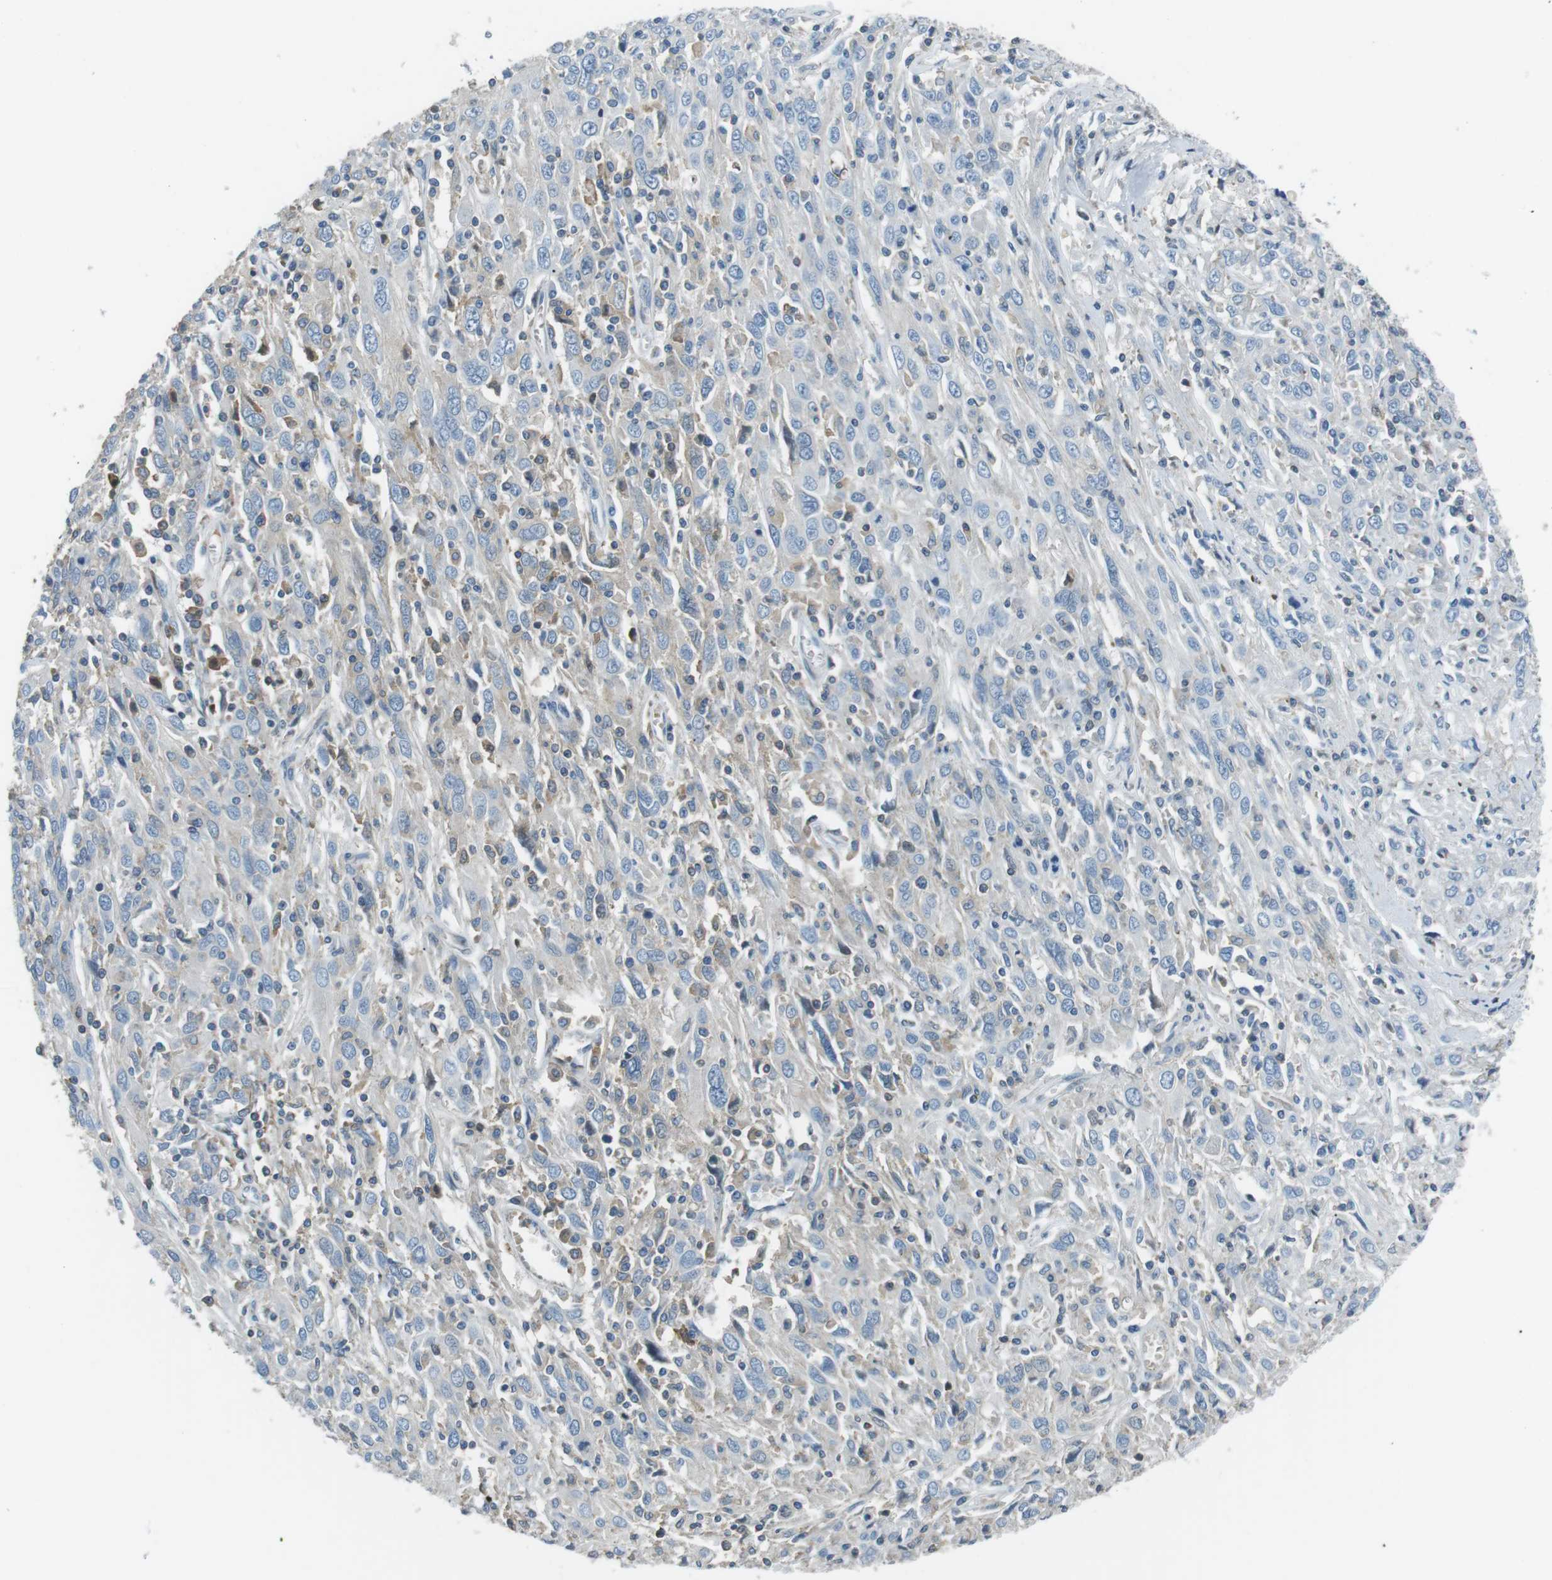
{"staining": {"intensity": "negative", "quantity": "none", "location": "none"}, "tissue": "cervical cancer", "cell_type": "Tumor cells", "image_type": "cancer", "snomed": [{"axis": "morphology", "description": "Squamous cell carcinoma, NOS"}, {"axis": "topography", "description": "Cervix"}], "caption": "The micrograph demonstrates no significant staining in tumor cells of cervical cancer (squamous cell carcinoma).", "gene": "ARVCF", "patient": {"sex": "female", "age": 46}}